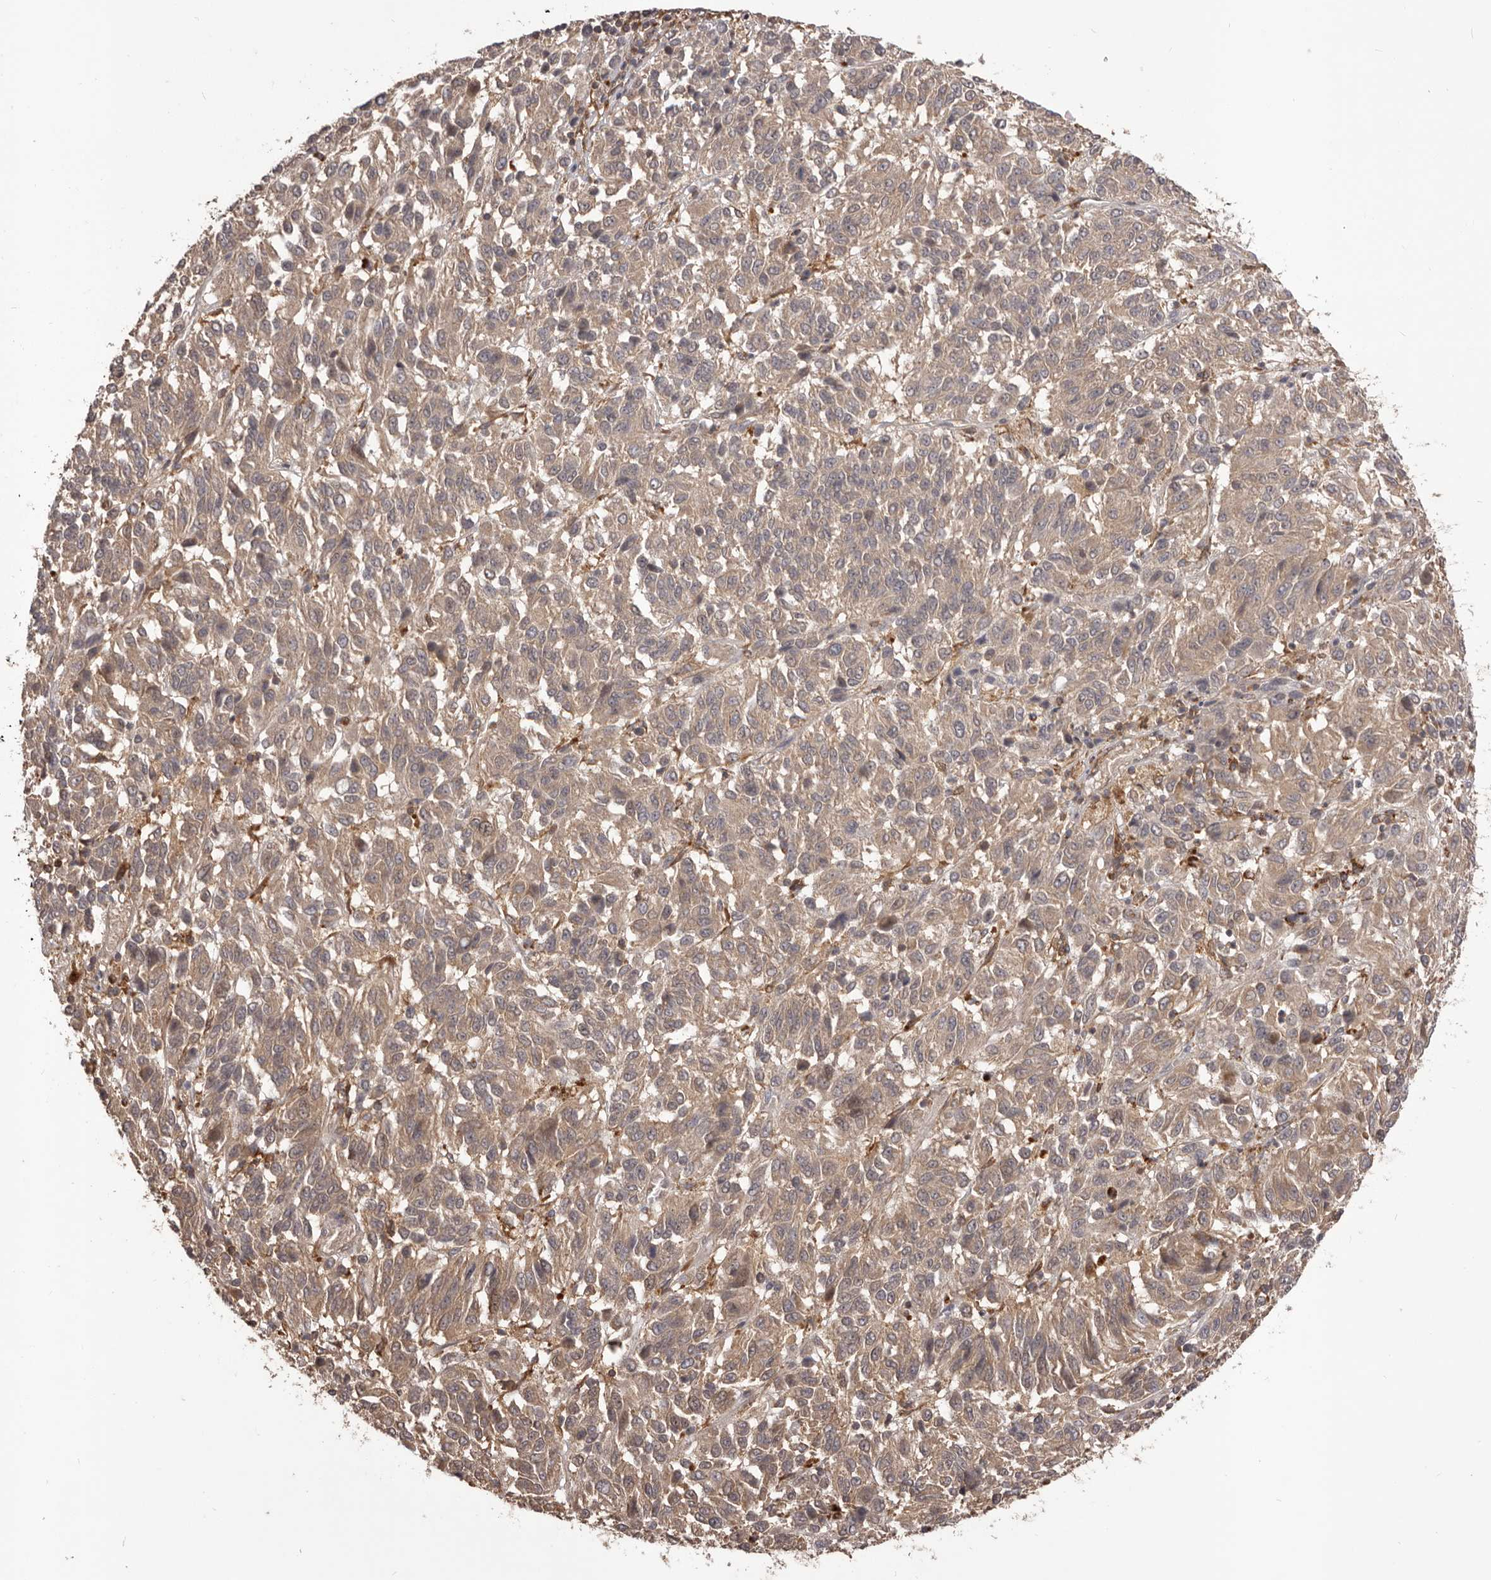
{"staining": {"intensity": "weak", "quantity": ">75%", "location": "cytoplasmic/membranous"}, "tissue": "melanoma", "cell_type": "Tumor cells", "image_type": "cancer", "snomed": [{"axis": "morphology", "description": "Malignant melanoma, Metastatic site"}, {"axis": "topography", "description": "Lung"}], "caption": "Brown immunohistochemical staining in human melanoma reveals weak cytoplasmic/membranous positivity in about >75% of tumor cells.", "gene": "GLIPR2", "patient": {"sex": "male", "age": 64}}